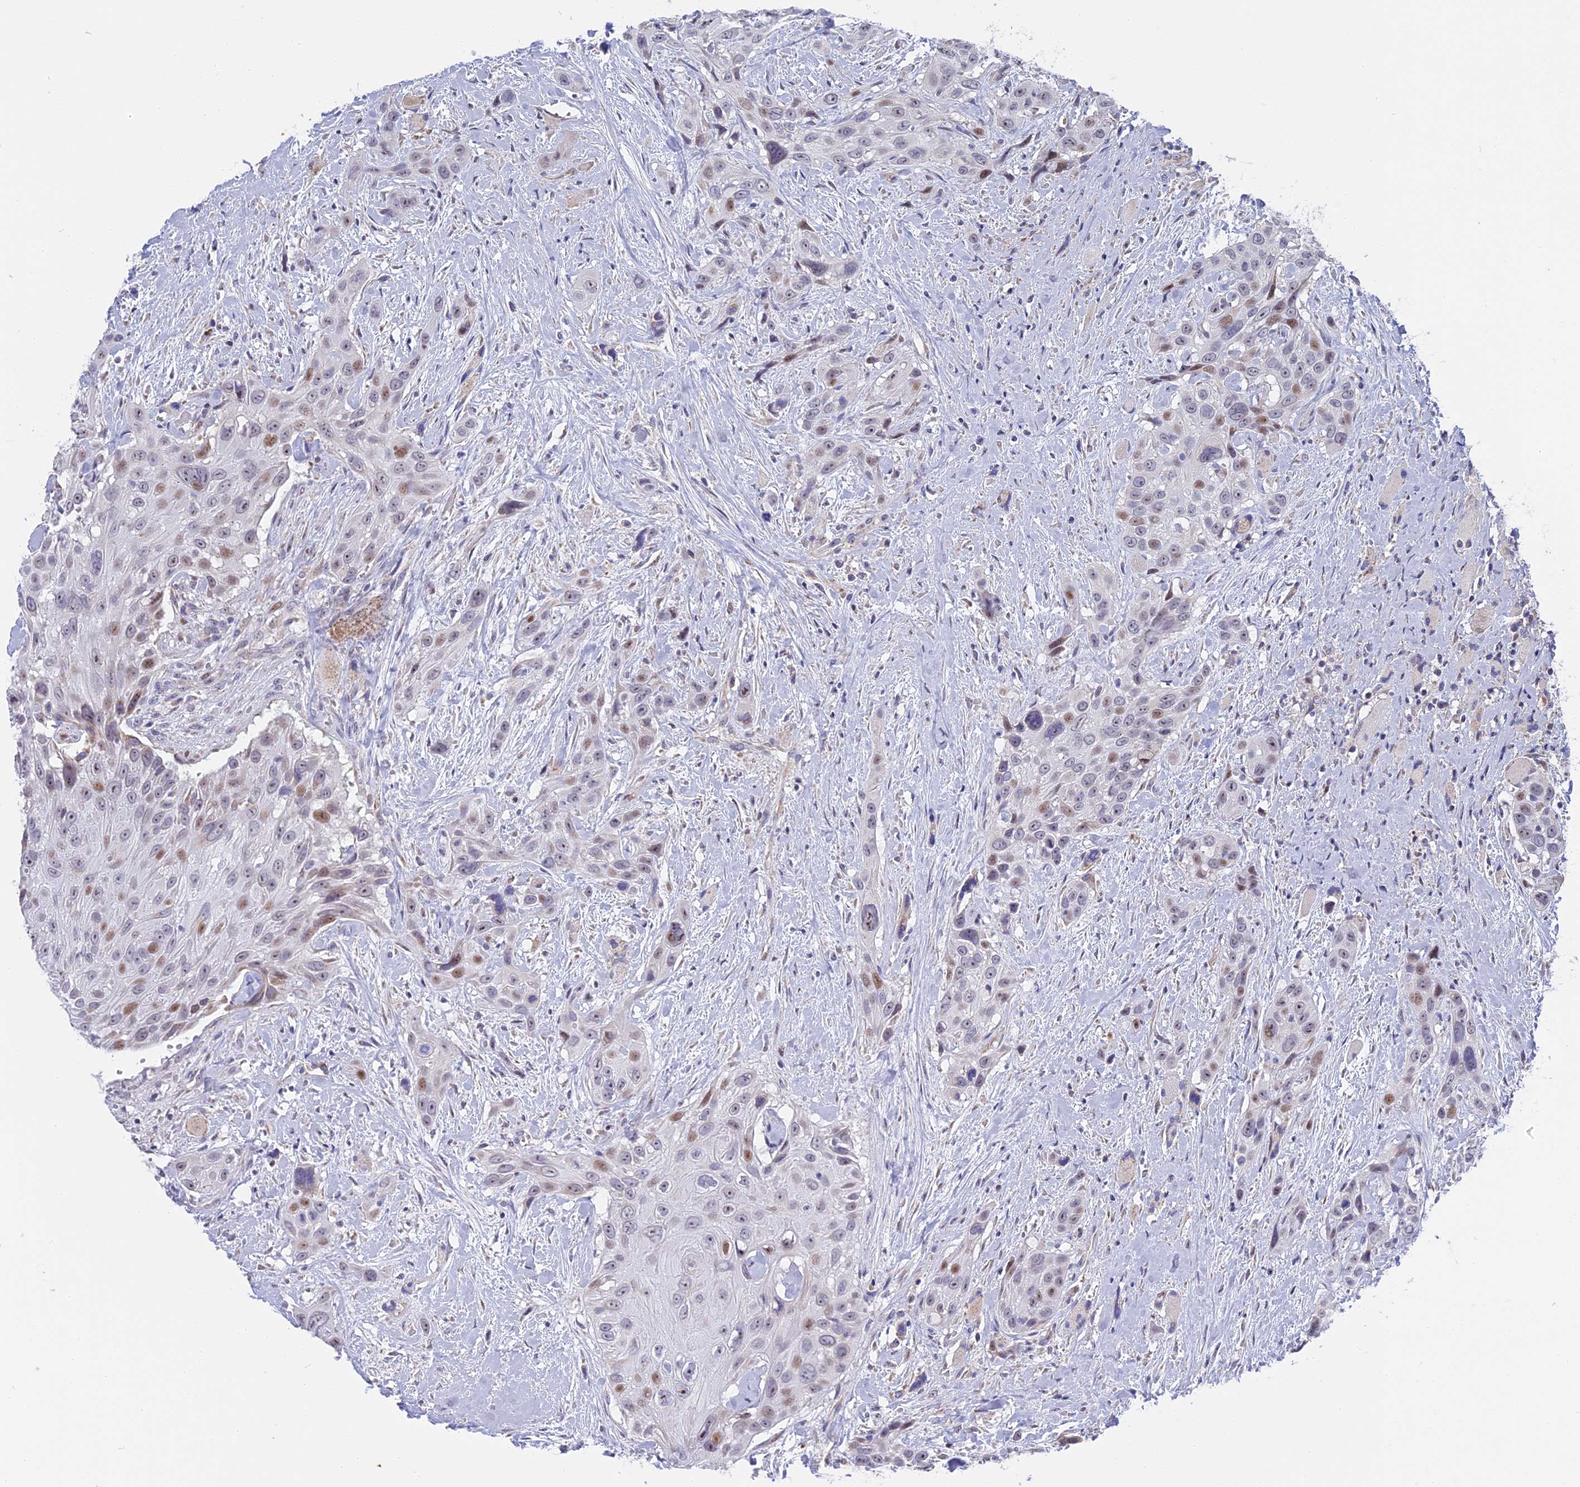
{"staining": {"intensity": "moderate", "quantity": "<25%", "location": "nuclear"}, "tissue": "head and neck cancer", "cell_type": "Tumor cells", "image_type": "cancer", "snomed": [{"axis": "morphology", "description": "Squamous cell carcinoma, NOS"}, {"axis": "topography", "description": "Head-Neck"}], "caption": "Approximately <25% of tumor cells in human head and neck squamous cell carcinoma display moderate nuclear protein staining as visualized by brown immunohistochemical staining.", "gene": "DTWD1", "patient": {"sex": "male", "age": 81}}